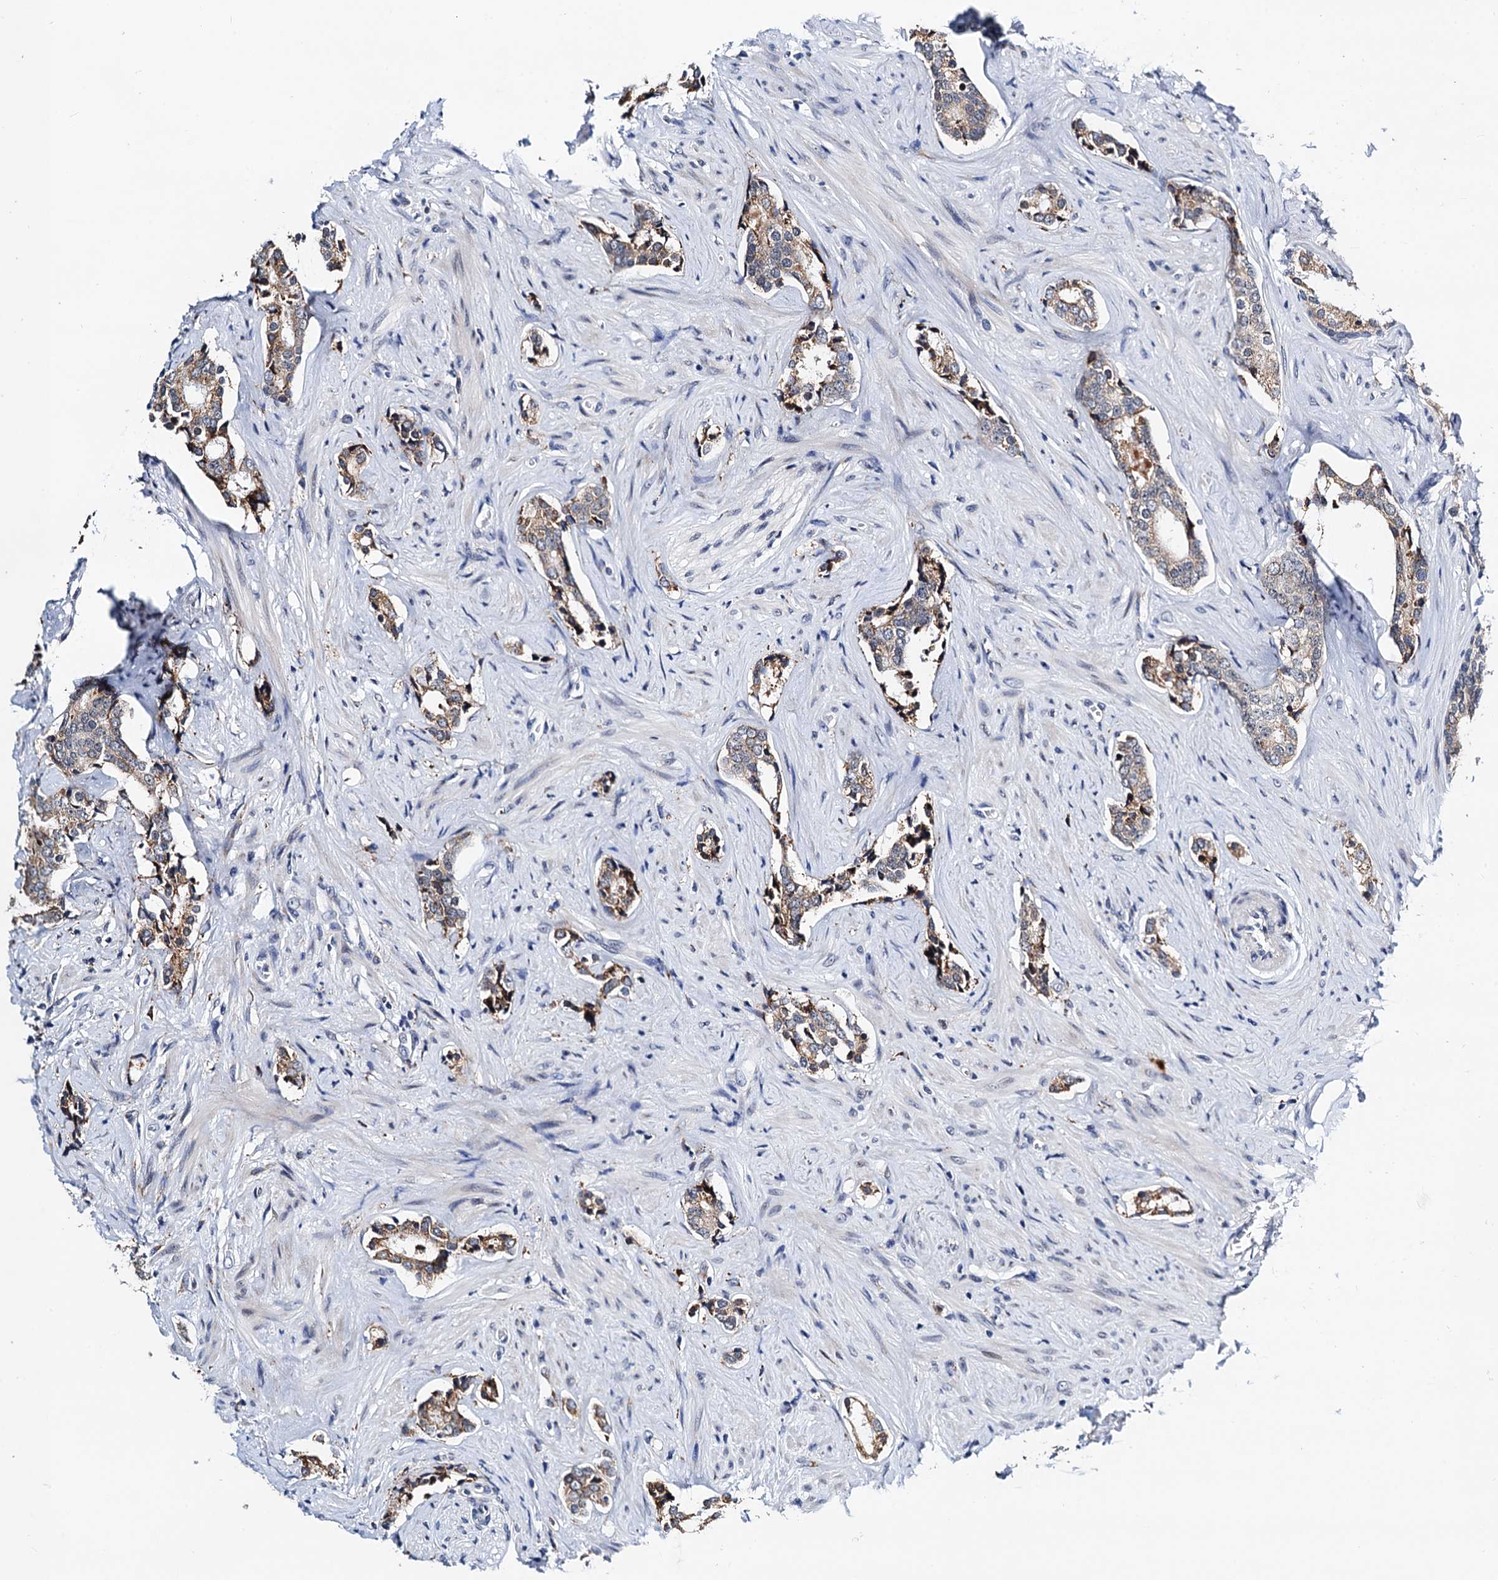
{"staining": {"intensity": "moderate", "quantity": ">75%", "location": "cytoplasmic/membranous"}, "tissue": "prostate cancer", "cell_type": "Tumor cells", "image_type": "cancer", "snomed": [{"axis": "morphology", "description": "Adenocarcinoma, High grade"}, {"axis": "topography", "description": "Prostate"}], "caption": "Tumor cells display moderate cytoplasmic/membranous staining in approximately >75% of cells in prostate cancer. The staining is performed using DAB (3,3'-diaminobenzidine) brown chromogen to label protein expression. The nuclei are counter-stained blue using hematoxylin.", "gene": "SLC7A10", "patient": {"sex": "male", "age": 63}}